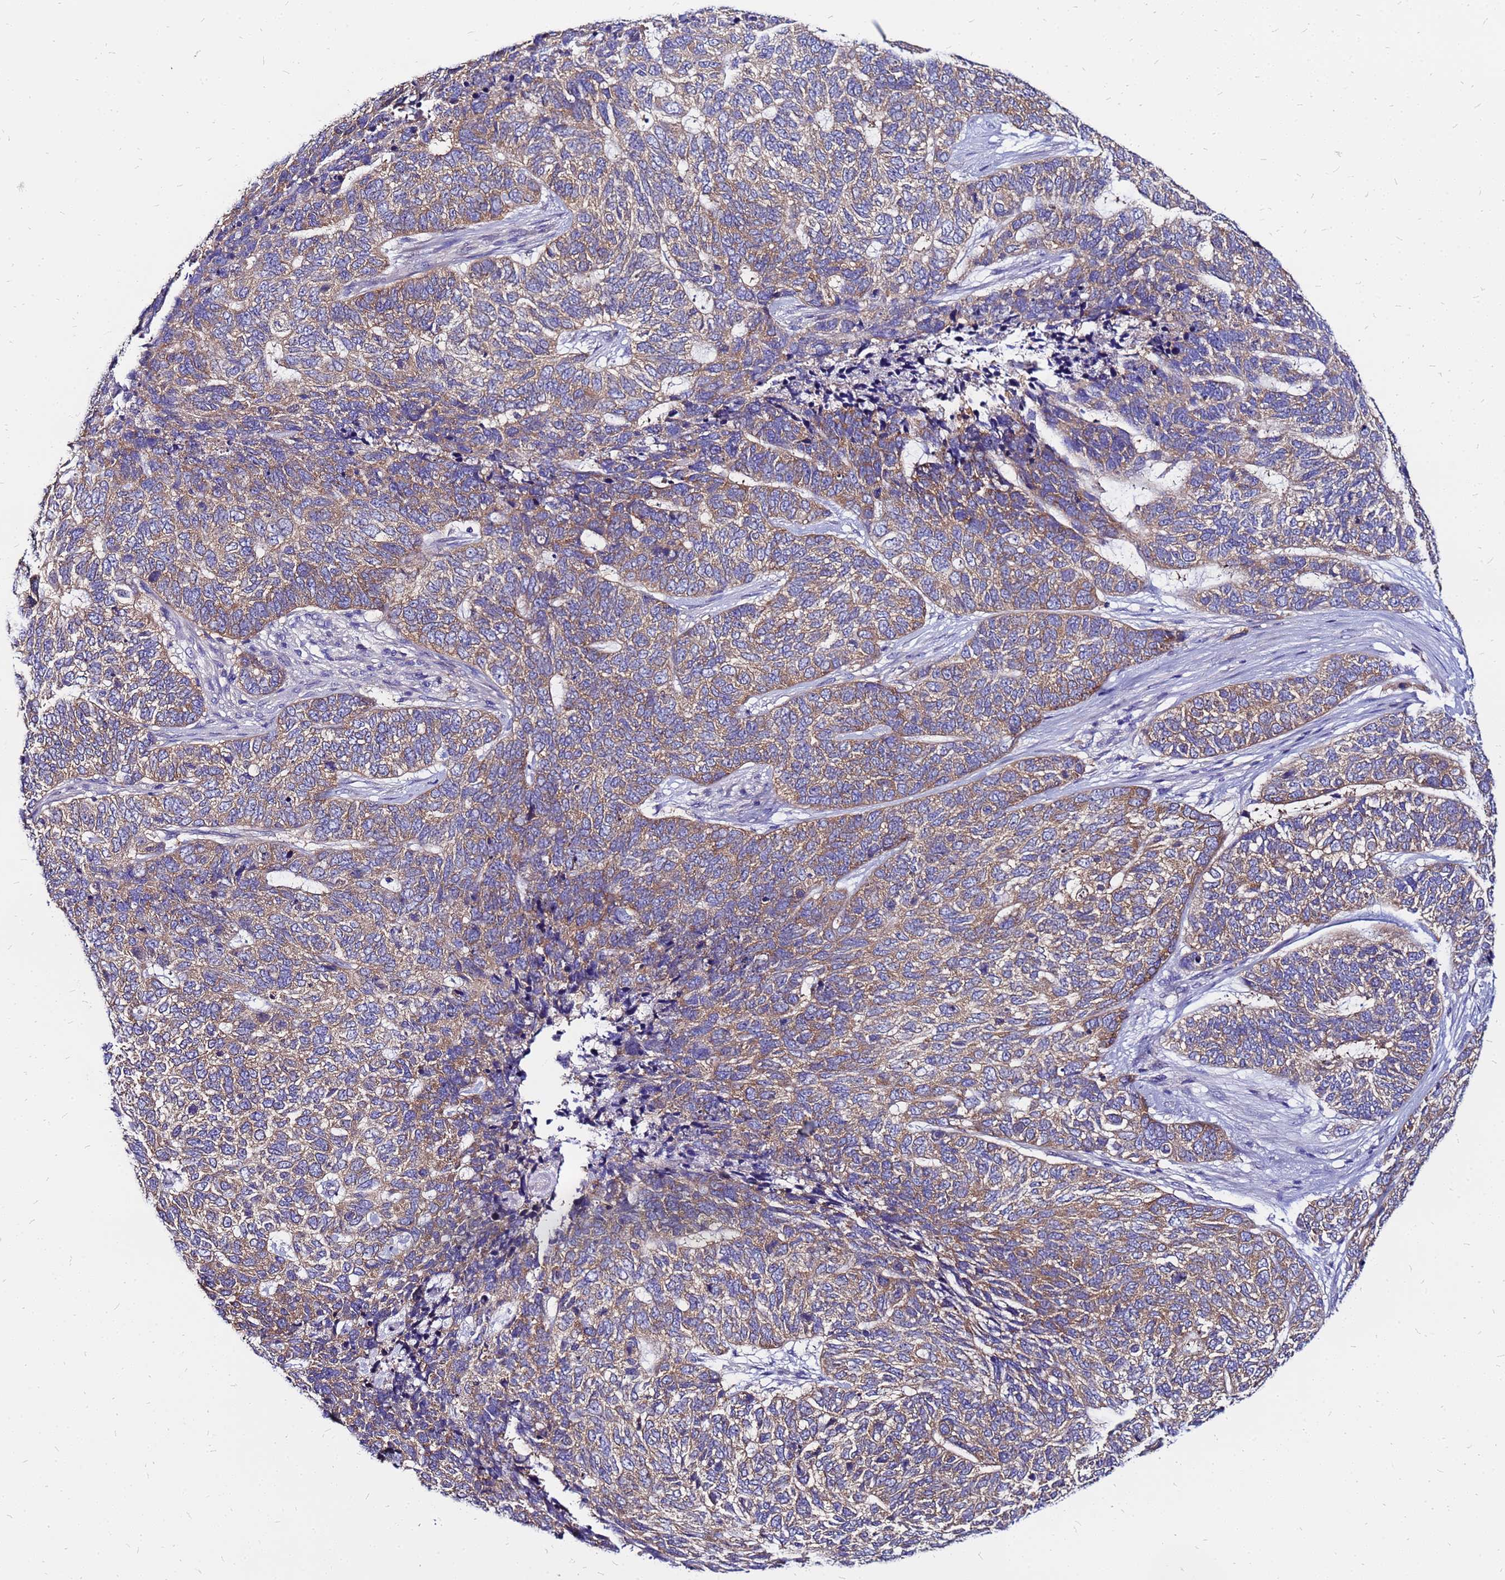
{"staining": {"intensity": "moderate", "quantity": ">75%", "location": "cytoplasmic/membranous"}, "tissue": "skin cancer", "cell_type": "Tumor cells", "image_type": "cancer", "snomed": [{"axis": "morphology", "description": "Basal cell carcinoma"}, {"axis": "topography", "description": "Skin"}], "caption": "Immunohistochemical staining of skin basal cell carcinoma demonstrates moderate cytoplasmic/membranous protein positivity in about >75% of tumor cells. (IHC, brightfield microscopy, high magnification).", "gene": "ARHGEF5", "patient": {"sex": "female", "age": 65}}